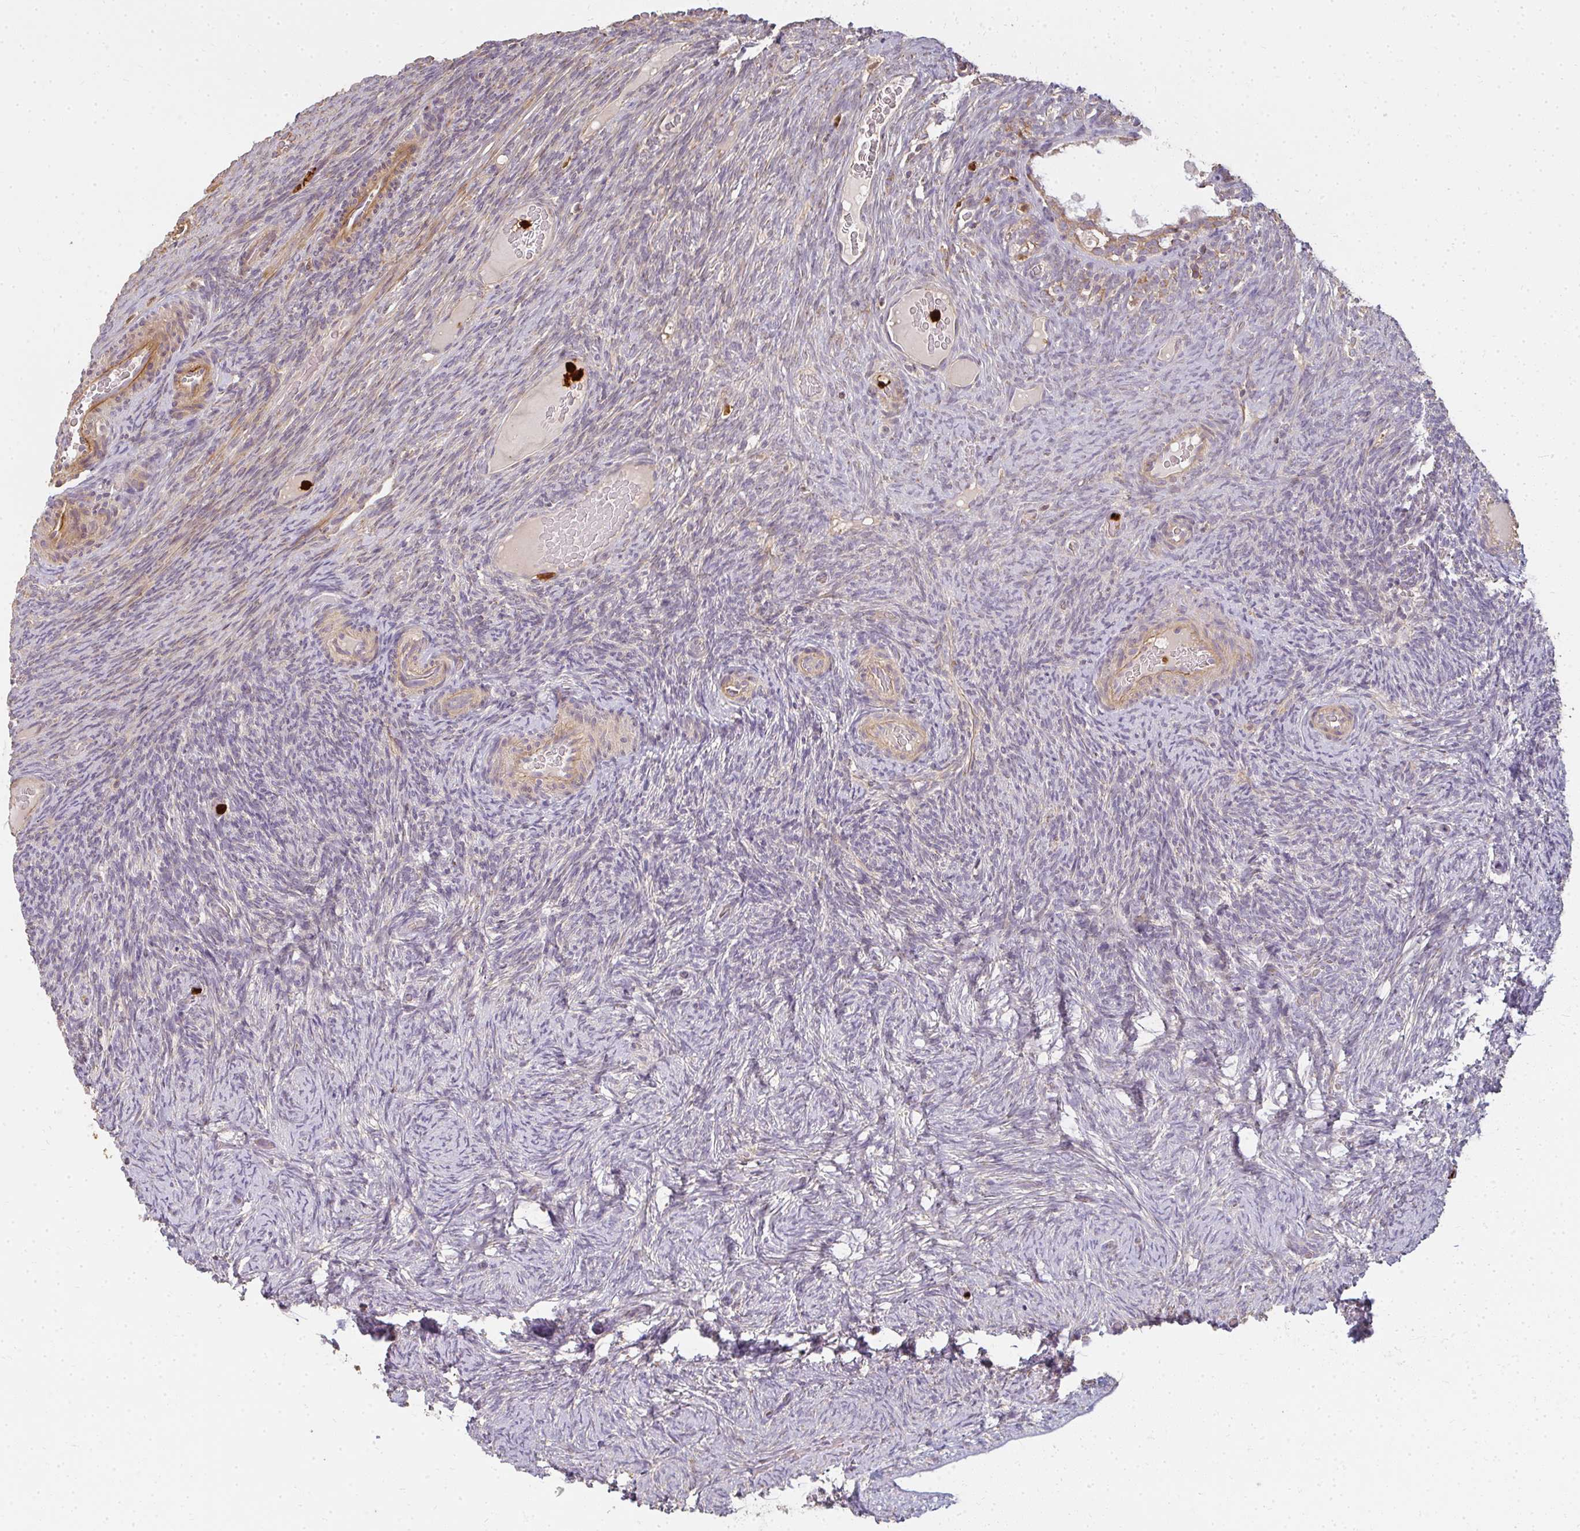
{"staining": {"intensity": "negative", "quantity": "none", "location": "none"}, "tissue": "ovary", "cell_type": "Ovarian stroma cells", "image_type": "normal", "snomed": [{"axis": "morphology", "description": "Normal tissue, NOS"}, {"axis": "topography", "description": "Ovary"}], "caption": "A high-resolution micrograph shows immunohistochemistry staining of benign ovary, which displays no significant staining in ovarian stroma cells. (Brightfield microscopy of DAB (3,3'-diaminobenzidine) IHC at high magnification).", "gene": "CNTRL", "patient": {"sex": "female", "age": 34}}